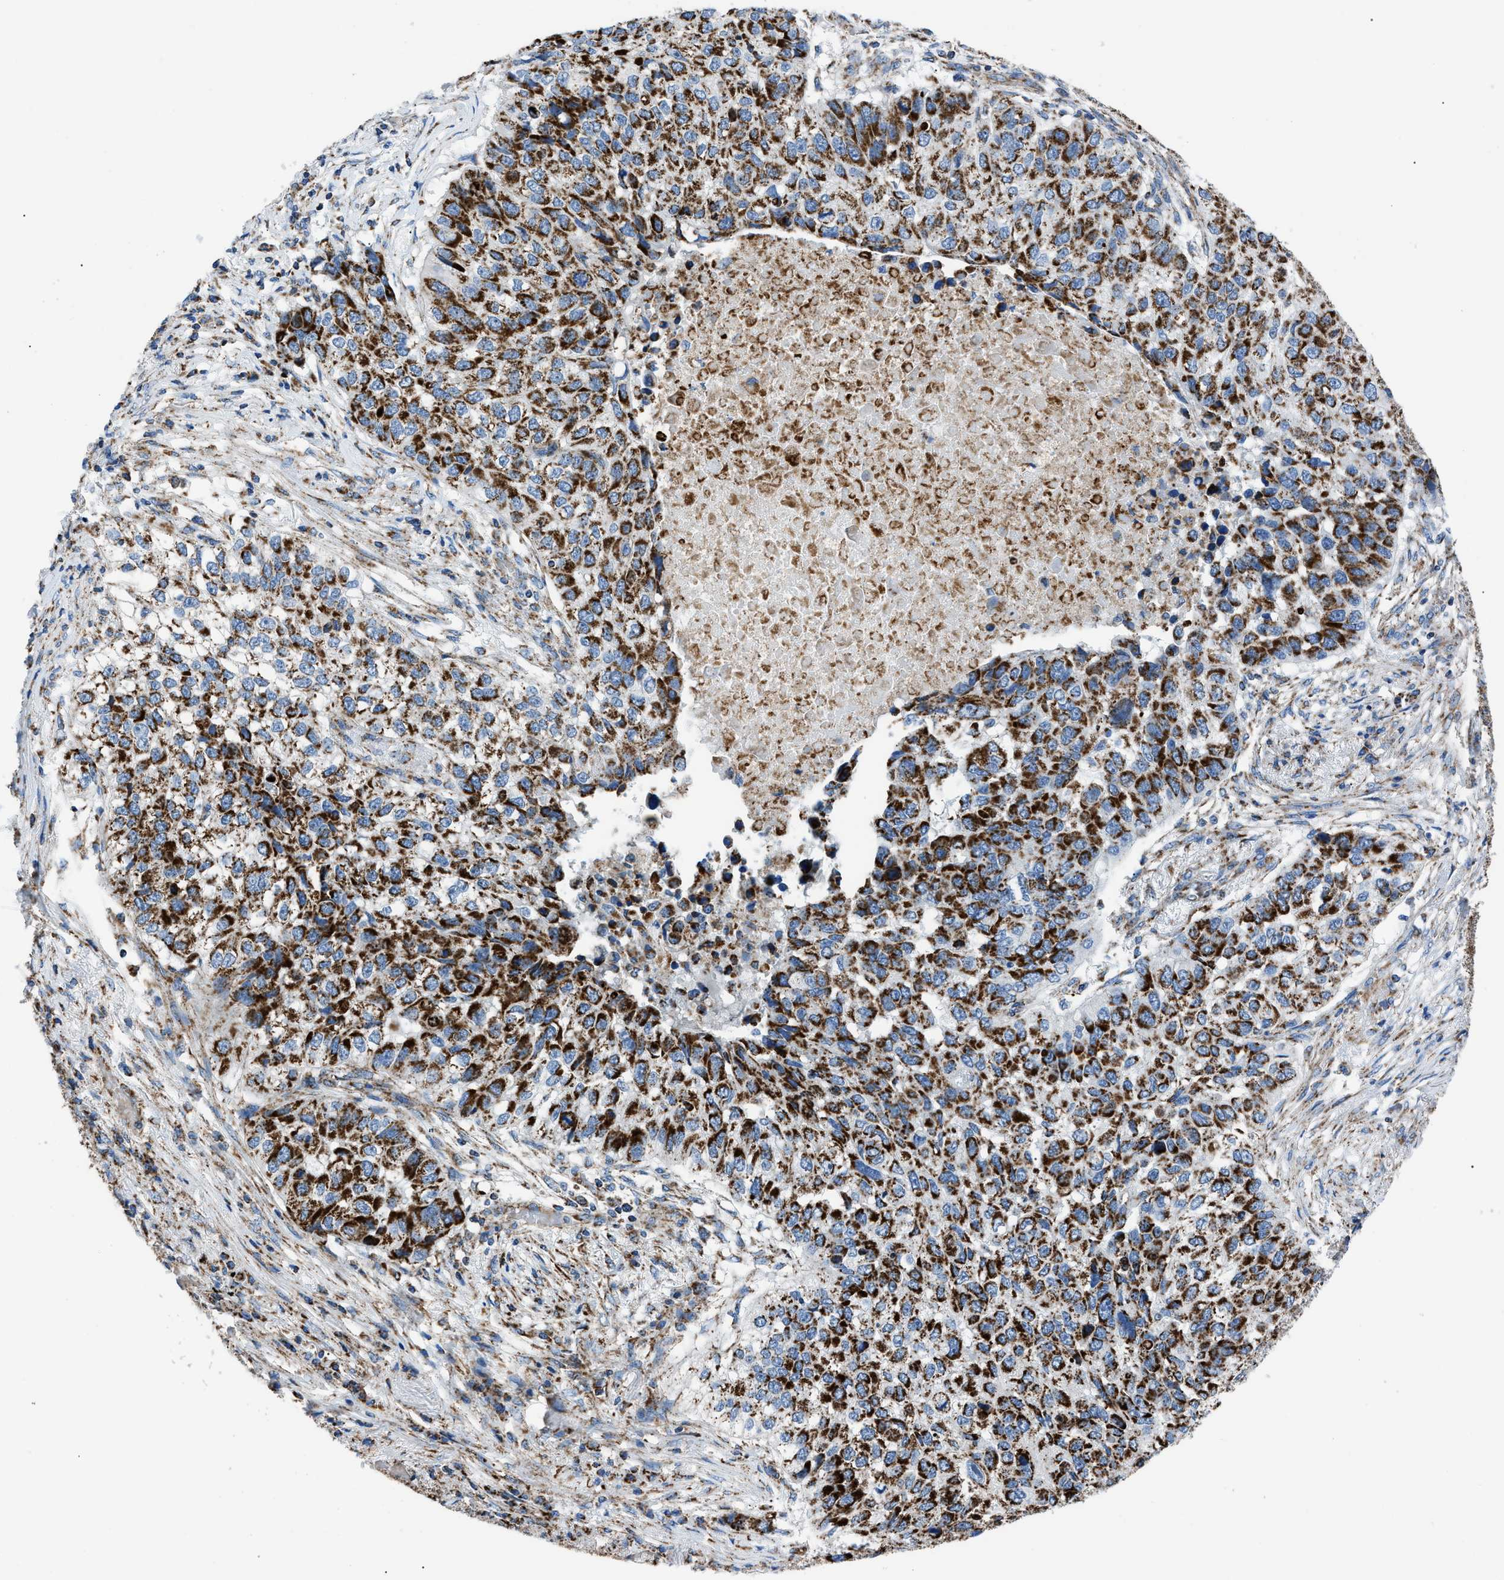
{"staining": {"intensity": "strong", "quantity": ">75%", "location": "cytoplasmic/membranous"}, "tissue": "lung cancer", "cell_type": "Tumor cells", "image_type": "cancer", "snomed": [{"axis": "morphology", "description": "Squamous cell carcinoma, NOS"}, {"axis": "topography", "description": "Lung"}], "caption": "Protein expression analysis of lung squamous cell carcinoma reveals strong cytoplasmic/membranous positivity in approximately >75% of tumor cells. Using DAB (3,3'-diaminobenzidine) (brown) and hematoxylin (blue) stains, captured at high magnification using brightfield microscopy.", "gene": "PHB2", "patient": {"sex": "male", "age": 57}}